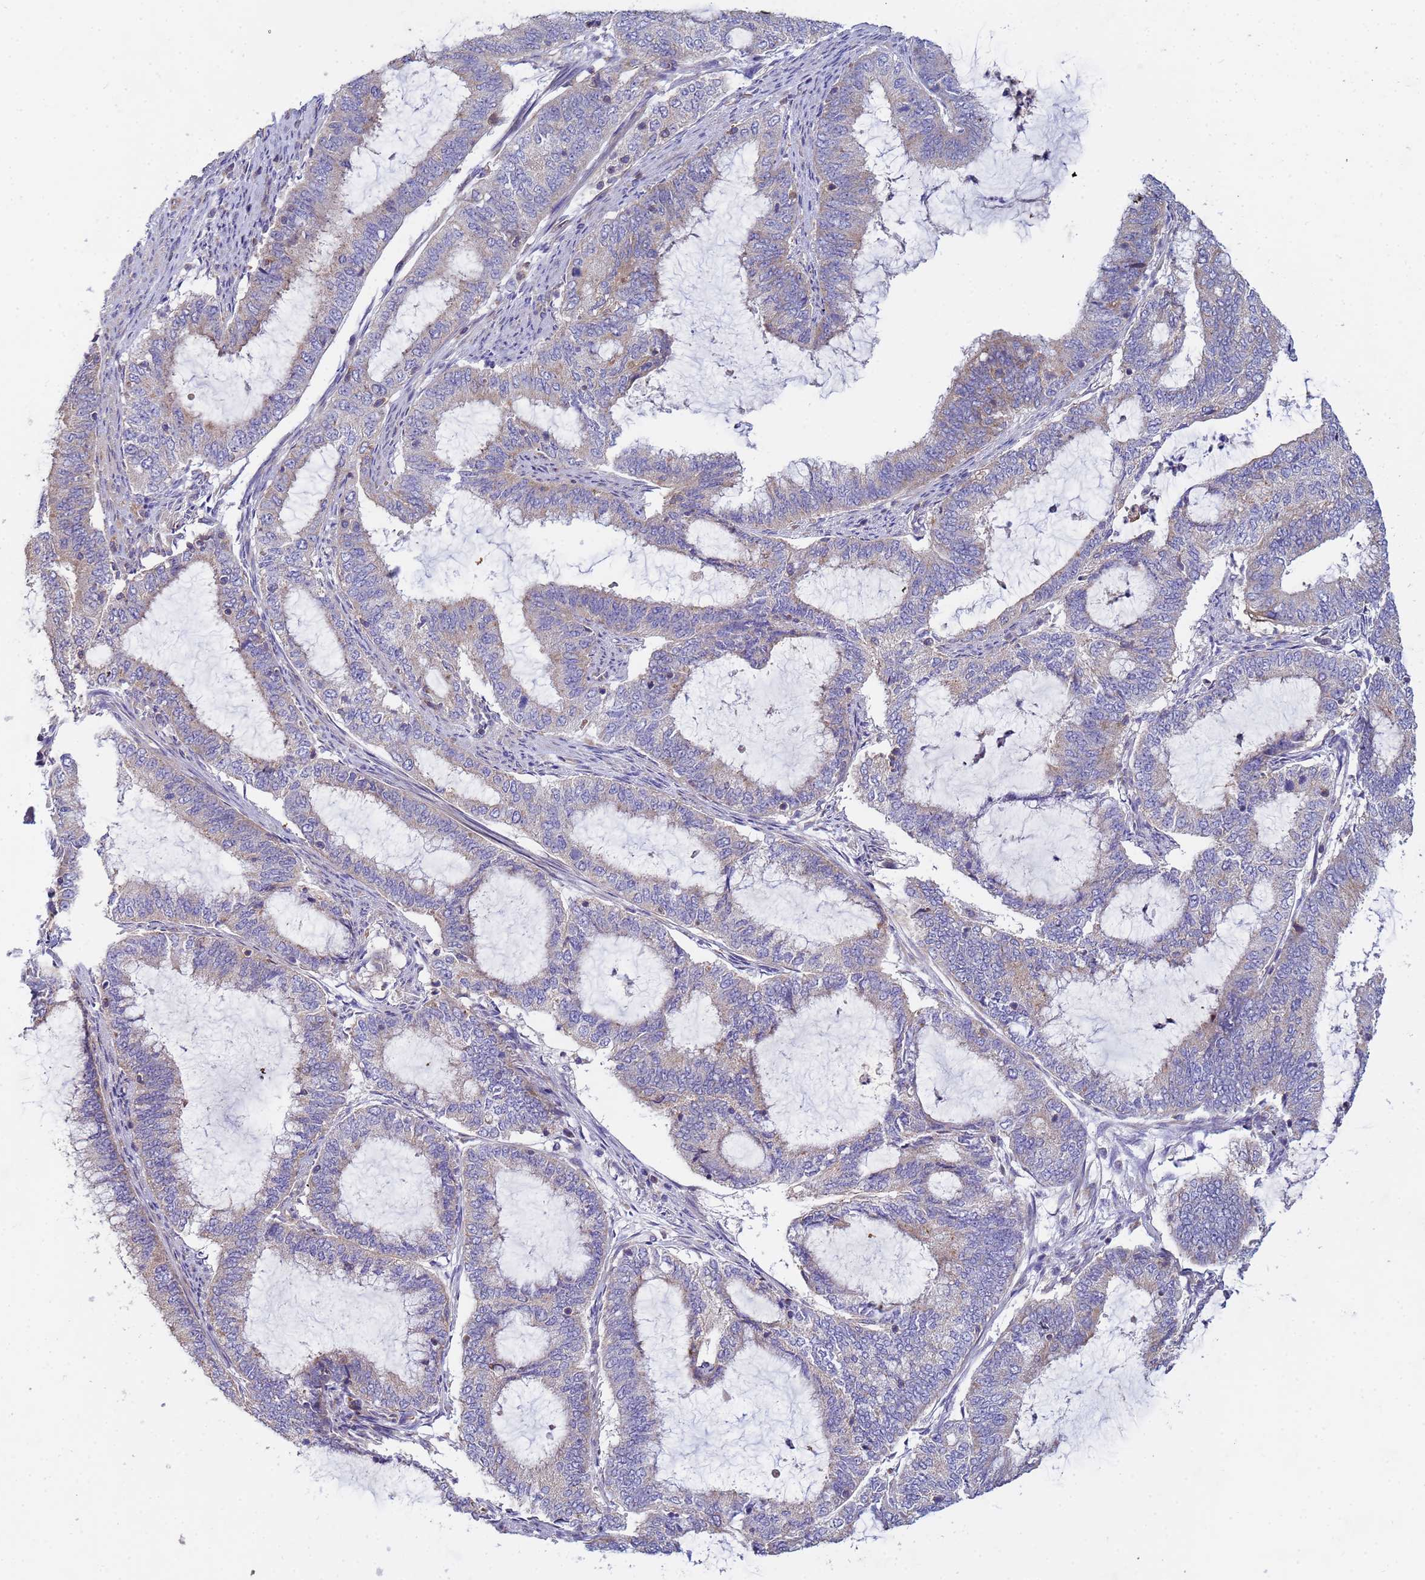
{"staining": {"intensity": "moderate", "quantity": "<25%", "location": "cytoplasmic/membranous"}, "tissue": "endometrial cancer", "cell_type": "Tumor cells", "image_type": "cancer", "snomed": [{"axis": "morphology", "description": "Adenocarcinoma, NOS"}, {"axis": "topography", "description": "Endometrium"}], "caption": "Immunohistochemistry (IHC) (DAB) staining of human adenocarcinoma (endometrial) displays moderate cytoplasmic/membranous protein expression in approximately <25% of tumor cells.", "gene": "CDC34", "patient": {"sex": "female", "age": 51}}